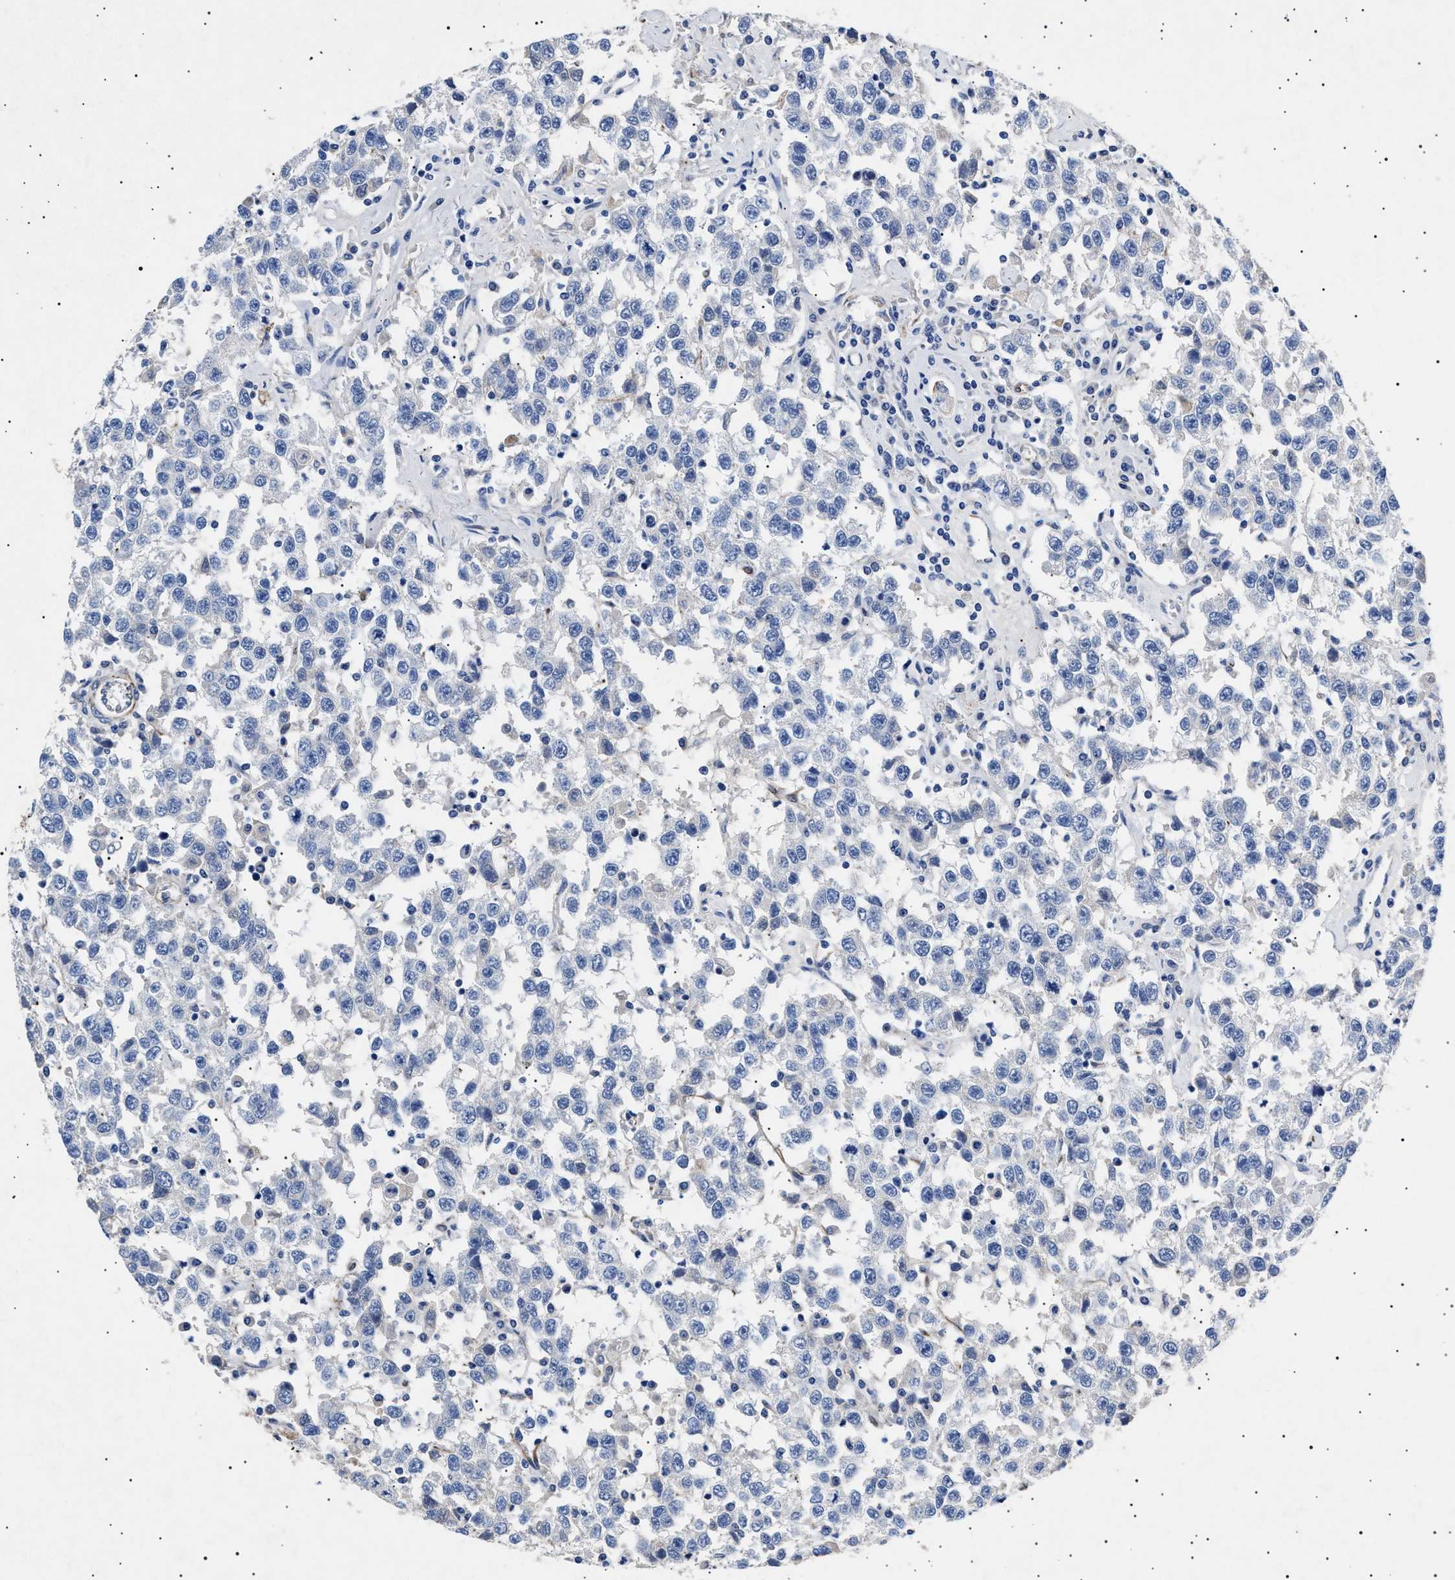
{"staining": {"intensity": "negative", "quantity": "none", "location": "none"}, "tissue": "testis cancer", "cell_type": "Tumor cells", "image_type": "cancer", "snomed": [{"axis": "morphology", "description": "Seminoma, NOS"}, {"axis": "topography", "description": "Testis"}], "caption": "An immunohistochemistry (IHC) micrograph of testis seminoma is shown. There is no staining in tumor cells of testis seminoma.", "gene": "OLFML2A", "patient": {"sex": "male", "age": 41}}